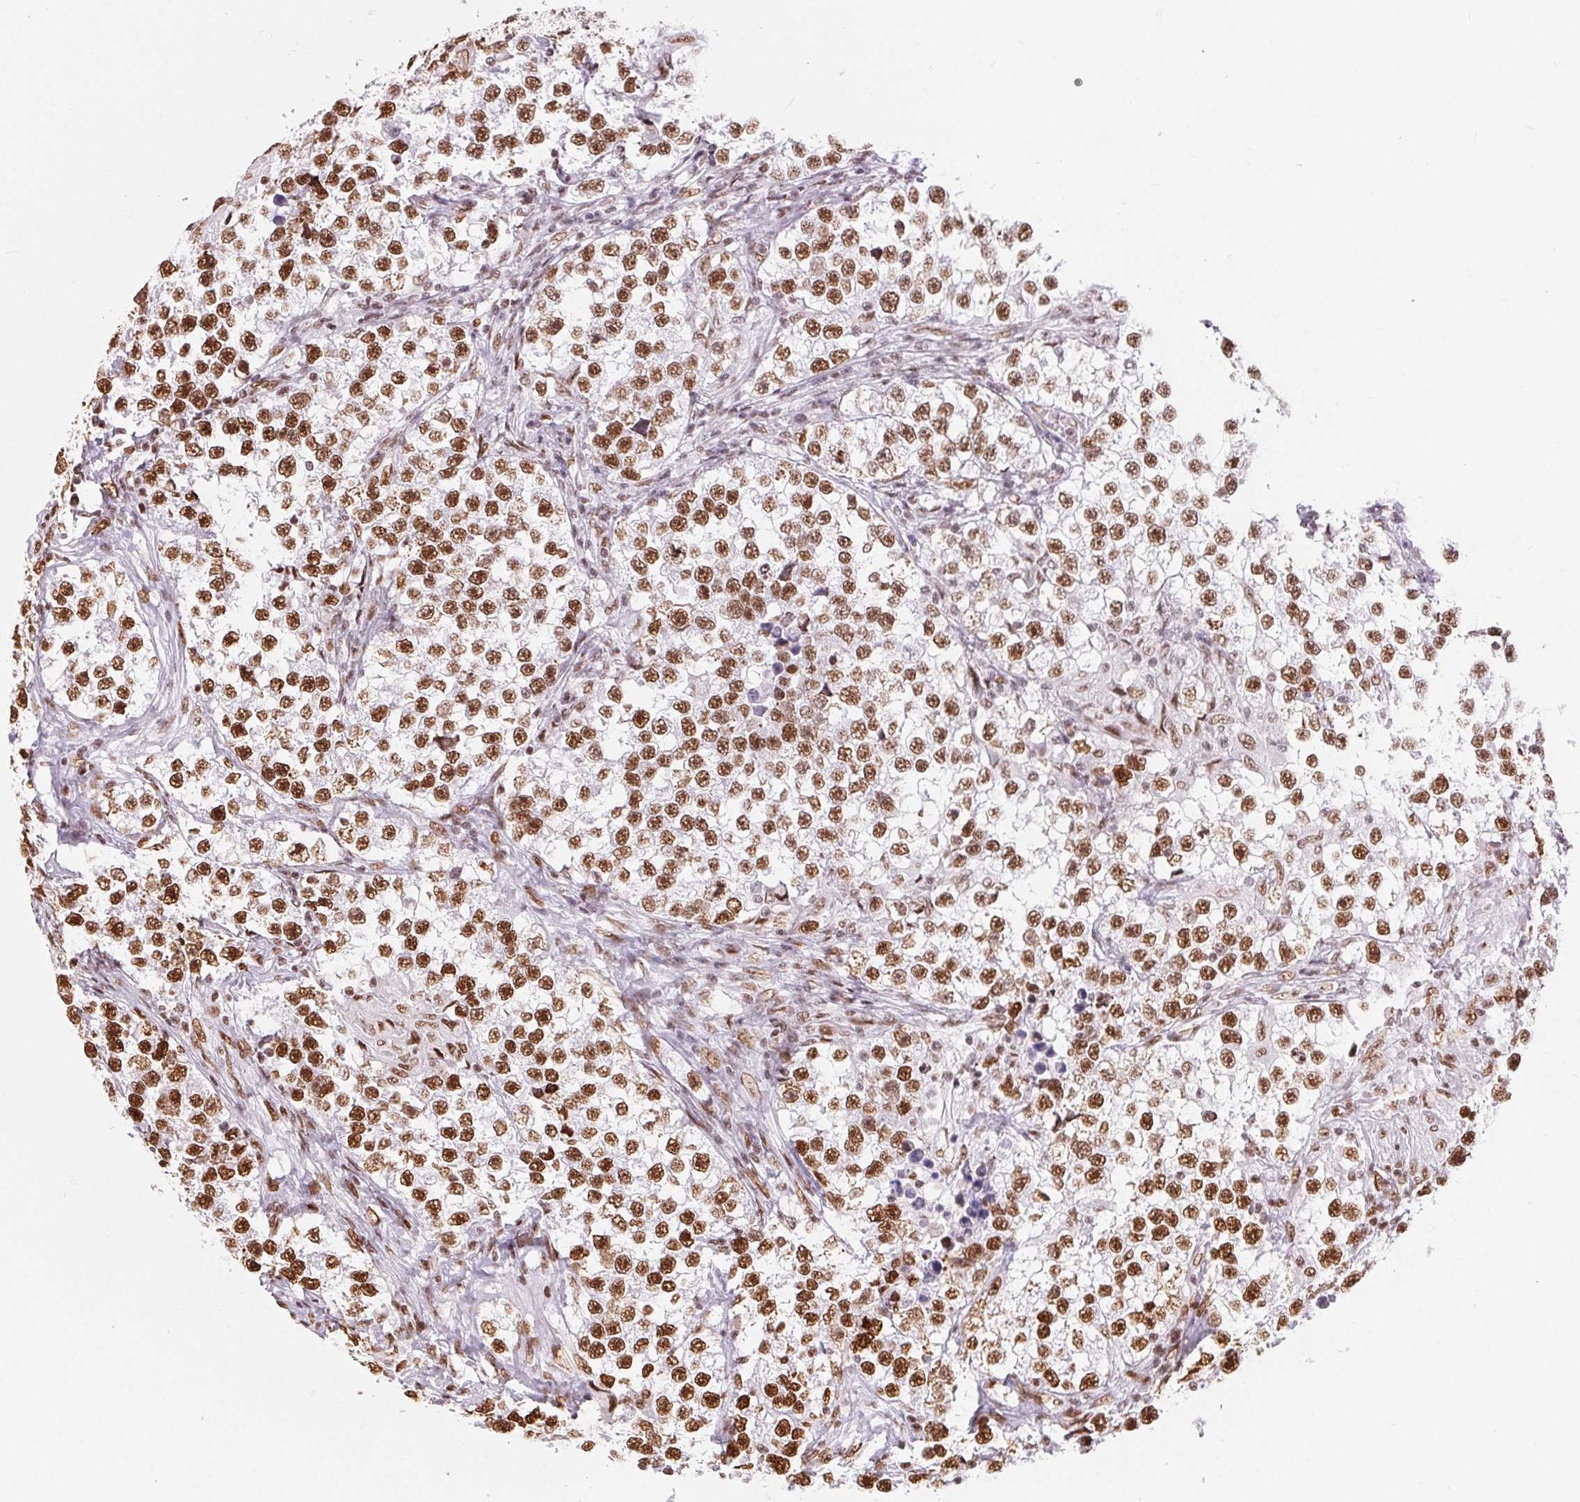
{"staining": {"intensity": "strong", "quantity": ">75%", "location": "nuclear"}, "tissue": "testis cancer", "cell_type": "Tumor cells", "image_type": "cancer", "snomed": [{"axis": "morphology", "description": "Seminoma, NOS"}, {"axis": "topography", "description": "Testis"}], "caption": "Immunohistochemical staining of testis cancer (seminoma) shows high levels of strong nuclear protein positivity in about >75% of tumor cells. The protein is shown in brown color, while the nuclei are stained blue.", "gene": "ZNF80", "patient": {"sex": "male", "age": 46}}